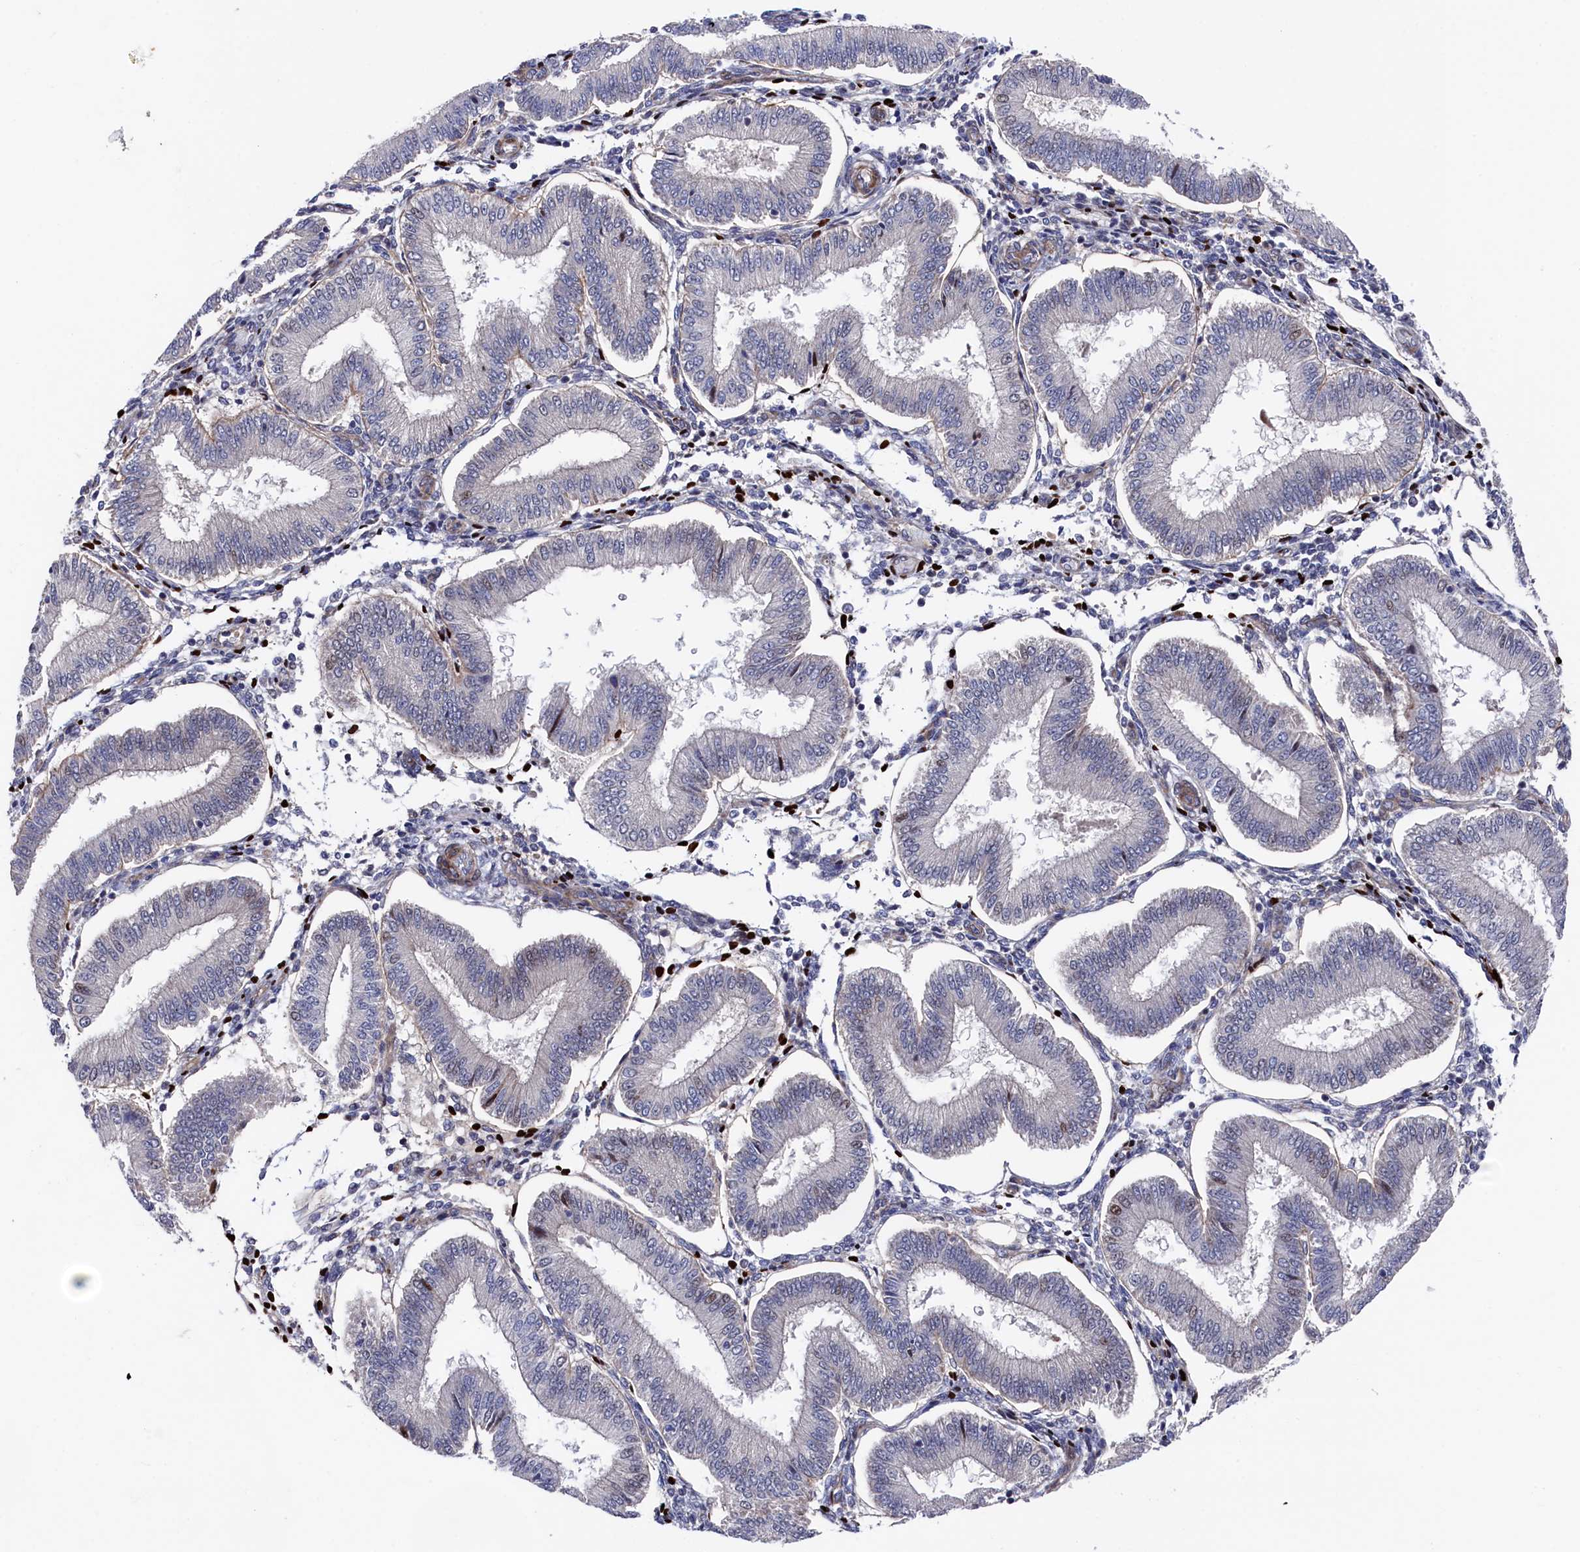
{"staining": {"intensity": "negative", "quantity": "none", "location": "none"}, "tissue": "endometrium", "cell_type": "Cells in endometrial stroma", "image_type": "normal", "snomed": [{"axis": "morphology", "description": "Normal tissue, NOS"}, {"axis": "topography", "description": "Endometrium"}], "caption": "Immunohistochemical staining of normal human endometrium shows no significant staining in cells in endometrial stroma. (Stains: DAB (3,3'-diaminobenzidine) immunohistochemistry with hematoxylin counter stain, Microscopy: brightfield microscopy at high magnification).", "gene": "ZNF891", "patient": {"sex": "female", "age": 39}}